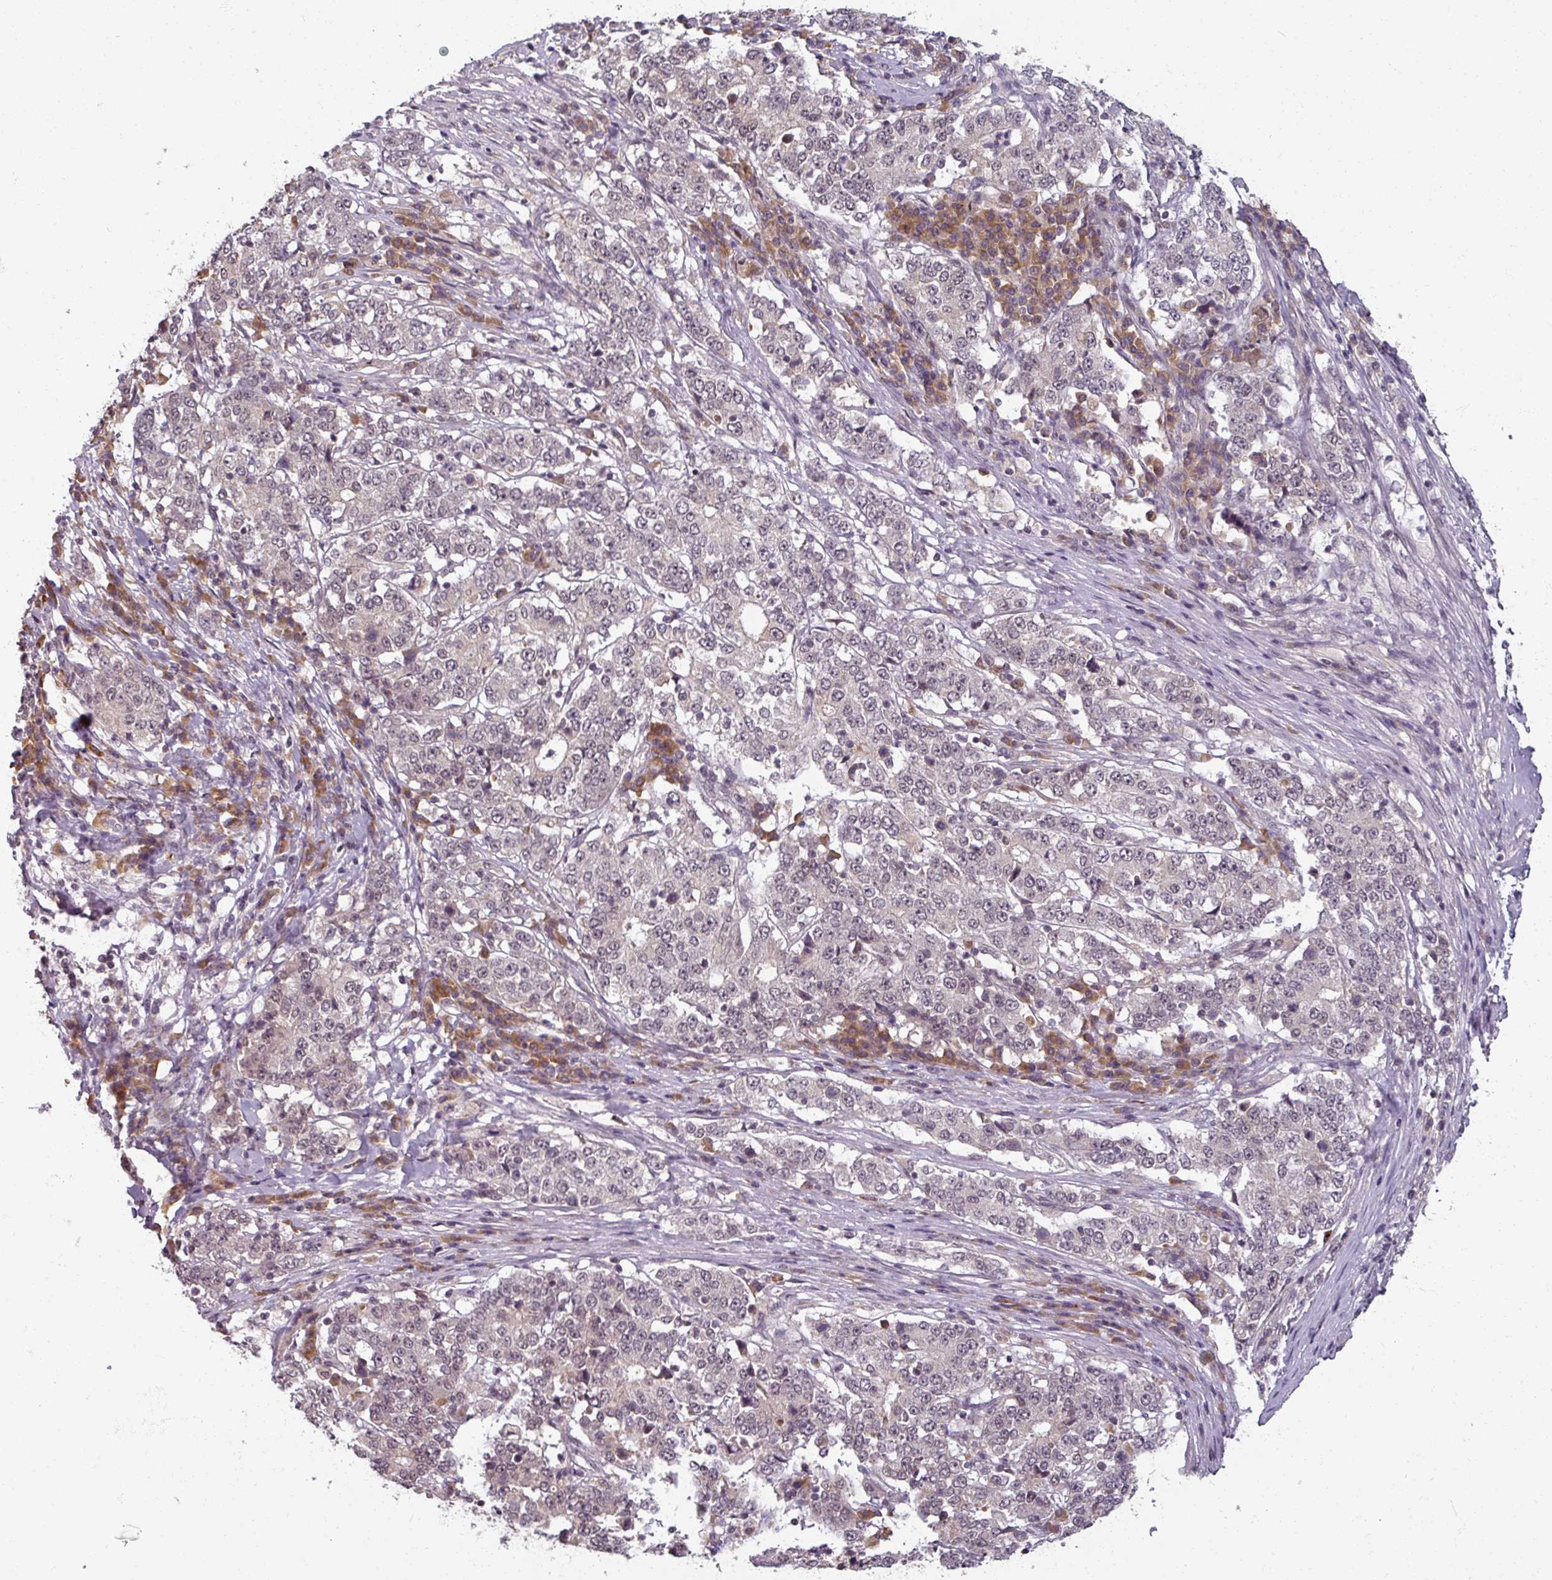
{"staining": {"intensity": "negative", "quantity": "none", "location": "none"}, "tissue": "stomach cancer", "cell_type": "Tumor cells", "image_type": "cancer", "snomed": [{"axis": "morphology", "description": "Adenocarcinoma, NOS"}, {"axis": "topography", "description": "Stomach"}], "caption": "The photomicrograph shows no significant expression in tumor cells of stomach adenocarcinoma. (Stains: DAB (3,3'-diaminobenzidine) immunohistochemistry with hematoxylin counter stain, Microscopy: brightfield microscopy at high magnification).", "gene": "POLR2G", "patient": {"sex": "male", "age": 59}}